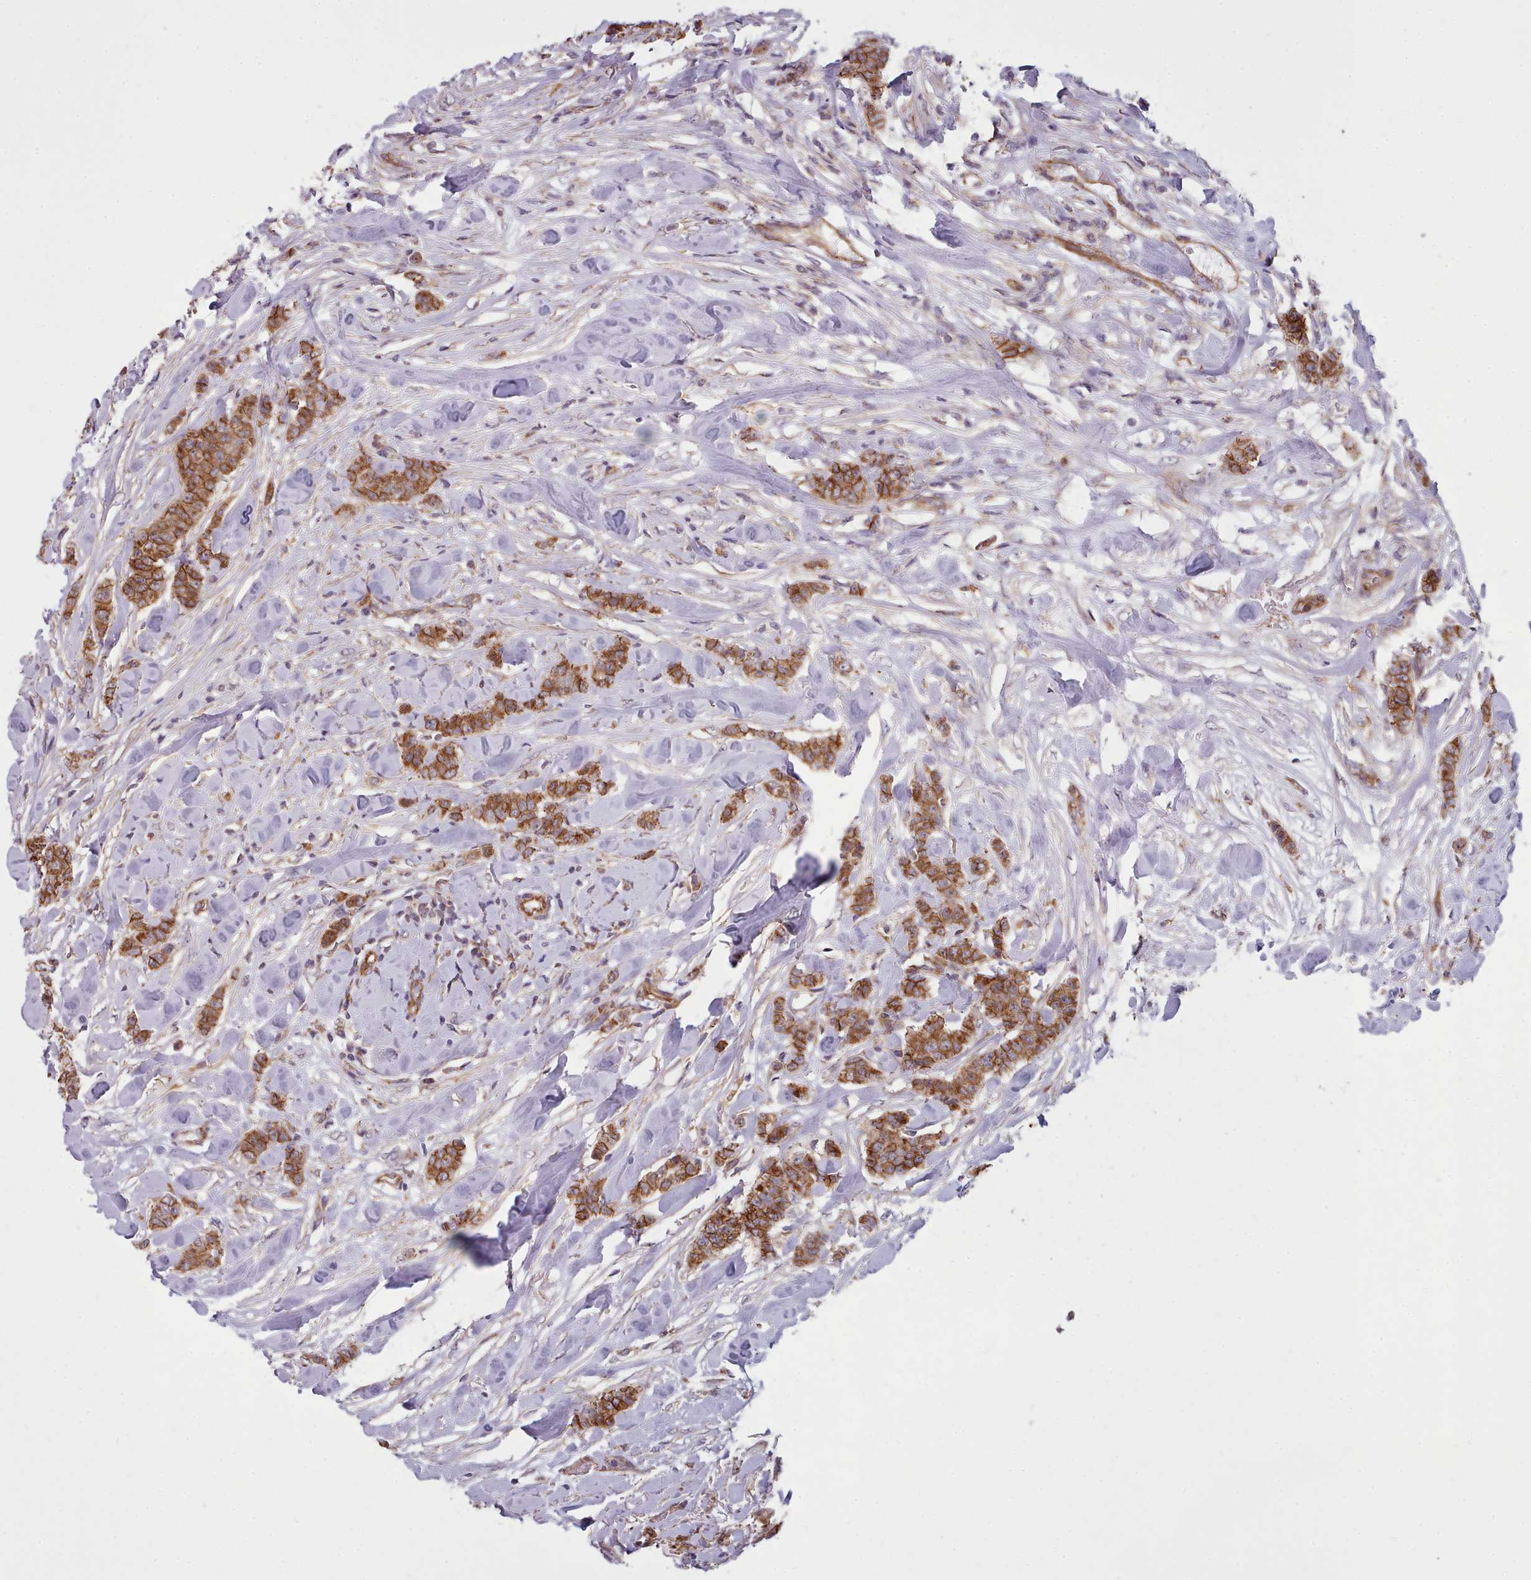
{"staining": {"intensity": "strong", "quantity": ">75%", "location": "cytoplasmic/membranous"}, "tissue": "breast cancer", "cell_type": "Tumor cells", "image_type": "cancer", "snomed": [{"axis": "morphology", "description": "Duct carcinoma"}, {"axis": "topography", "description": "Breast"}], "caption": "Infiltrating ductal carcinoma (breast) stained with a protein marker shows strong staining in tumor cells.", "gene": "MRPL46", "patient": {"sex": "female", "age": 40}}